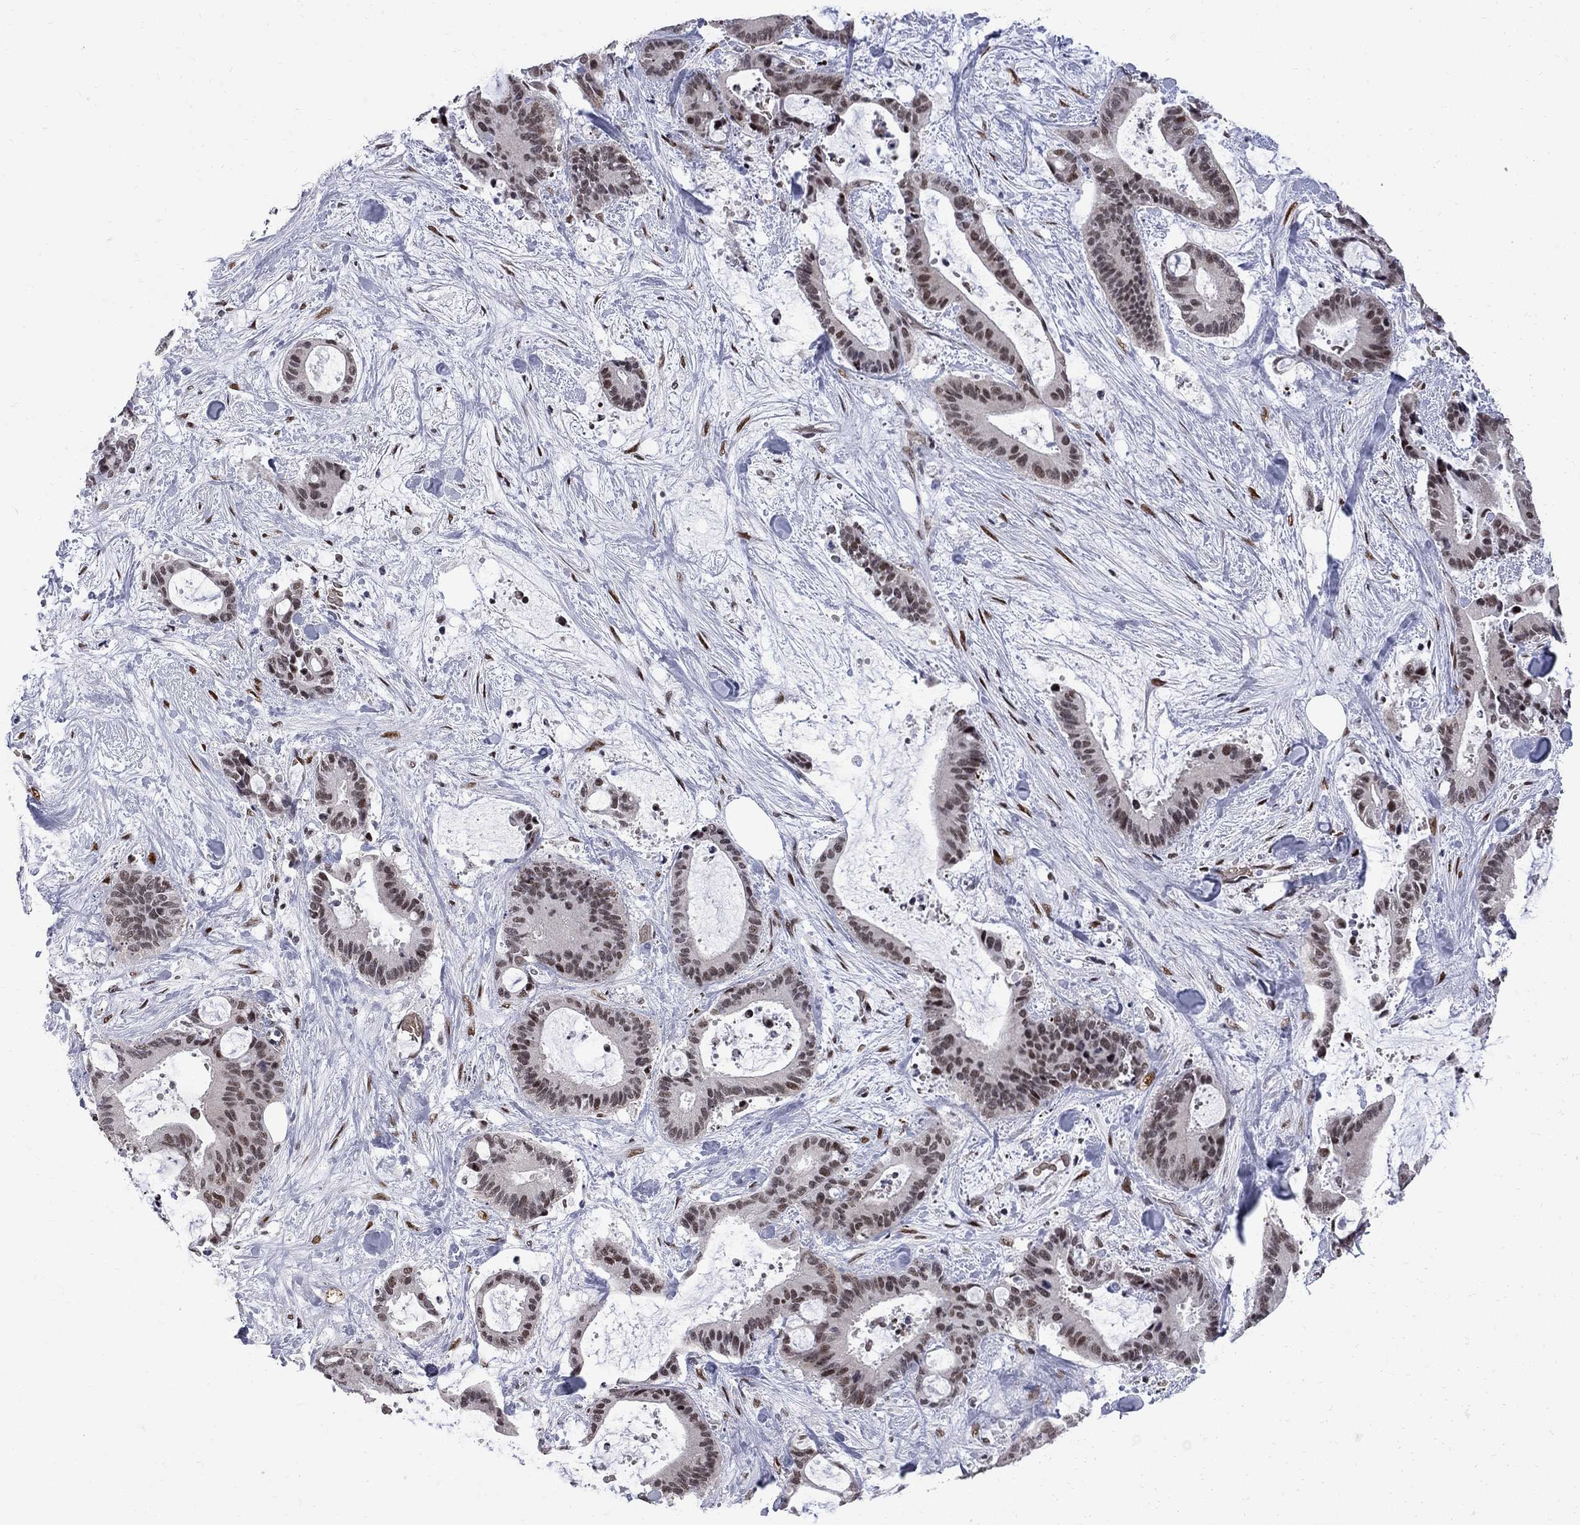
{"staining": {"intensity": "weak", "quantity": ">75%", "location": "nuclear"}, "tissue": "liver cancer", "cell_type": "Tumor cells", "image_type": "cancer", "snomed": [{"axis": "morphology", "description": "Cholangiocarcinoma"}, {"axis": "topography", "description": "Liver"}], "caption": "This micrograph demonstrates immunohistochemistry staining of human liver cancer, with low weak nuclear expression in about >75% of tumor cells.", "gene": "ZBTB47", "patient": {"sex": "female", "age": 73}}